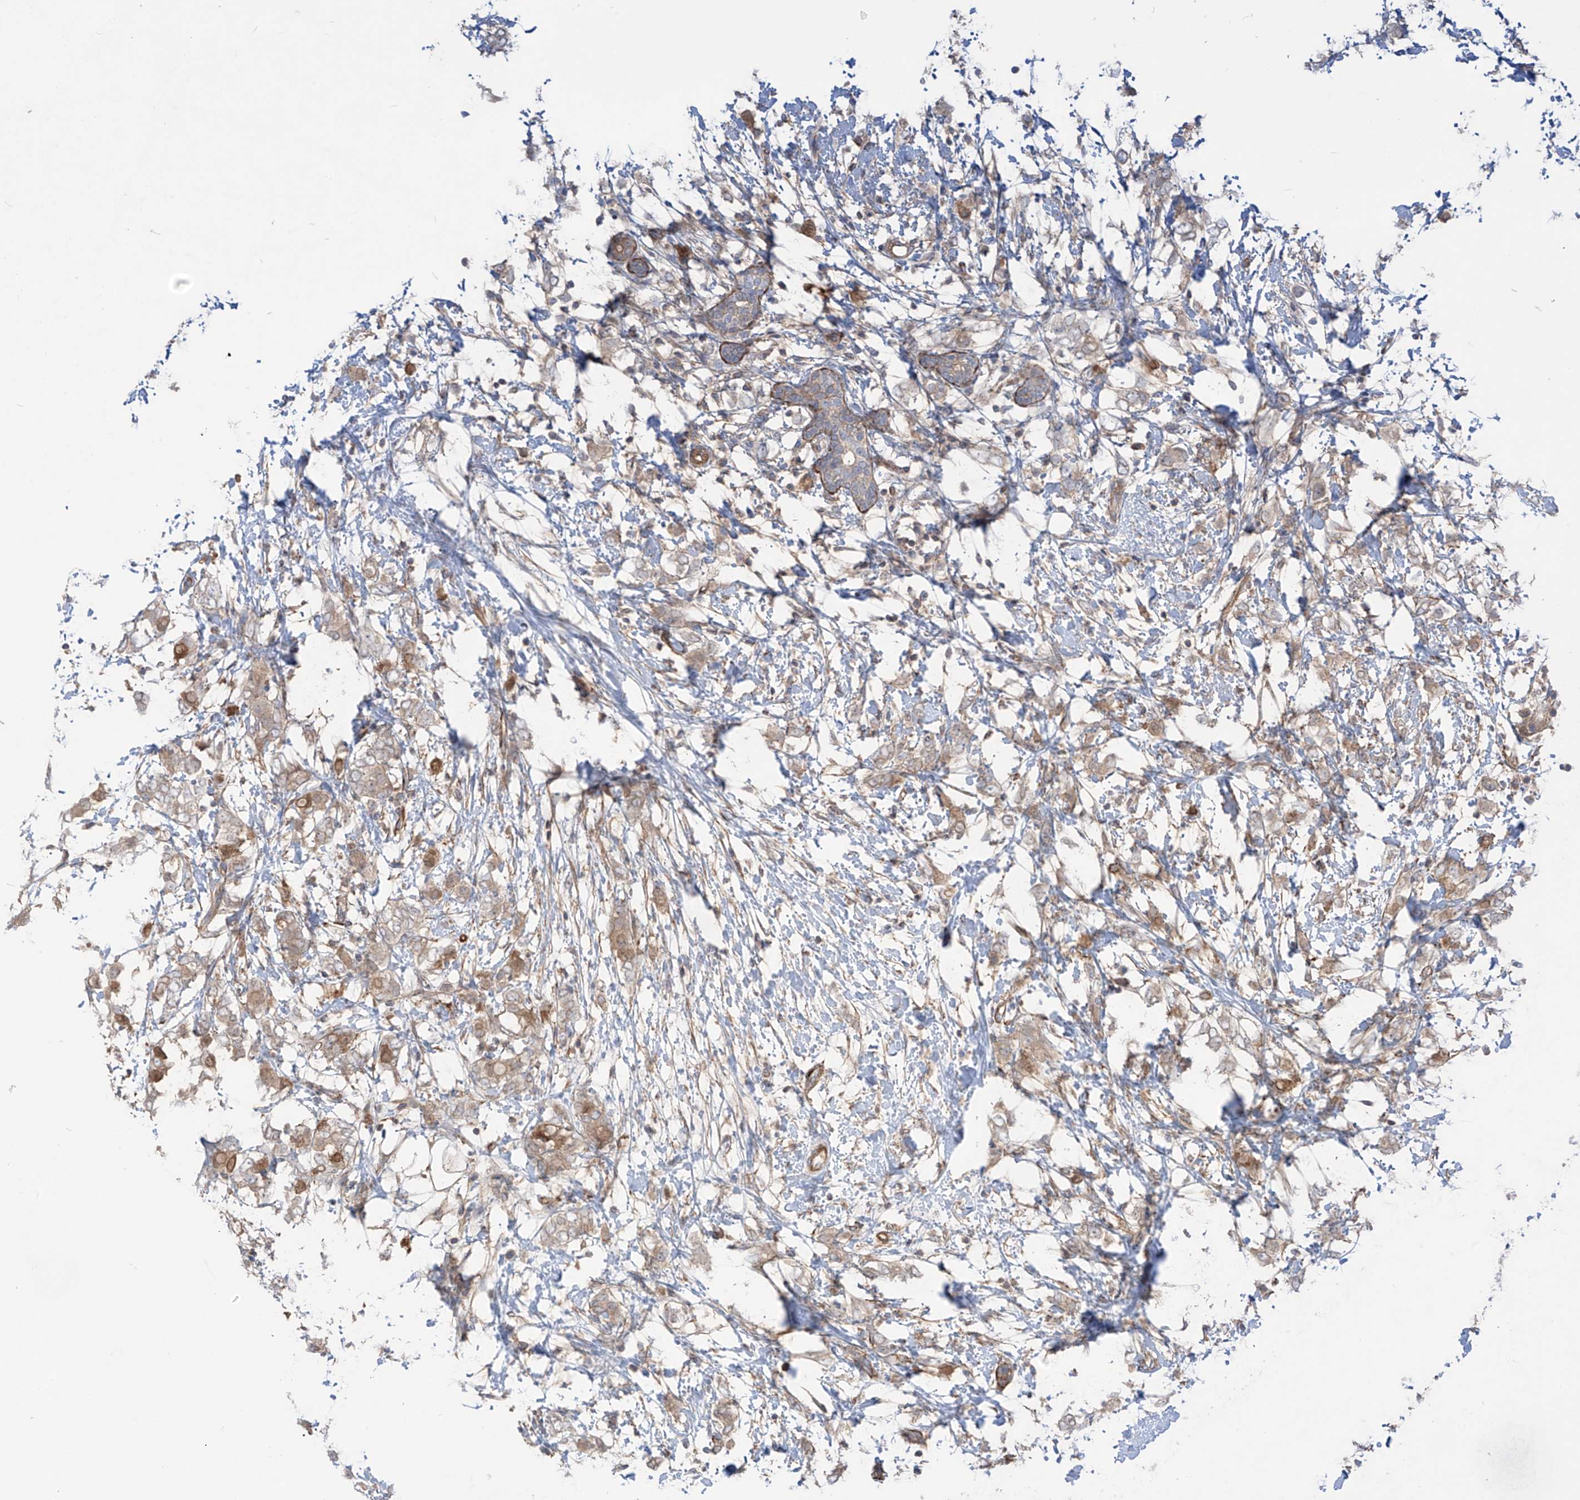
{"staining": {"intensity": "weak", "quantity": ">75%", "location": "cytoplasmic/membranous"}, "tissue": "breast cancer", "cell_type": "Tumor cells", "image_type": "cancer", "snomed": [{"axis": "morphology", "description": "Normal tissue, NOS"}, {"axis": "morphology", "description": "Lobular carcinoma"}, {"axis": "topography", "description": "Breast"}], "caption": "Breast lobular carcinoma stained with a protein marker exhibits weak staining in tumor cells.", "gene": "TRMU", "patient": {"sex": "female", "age": 47}}